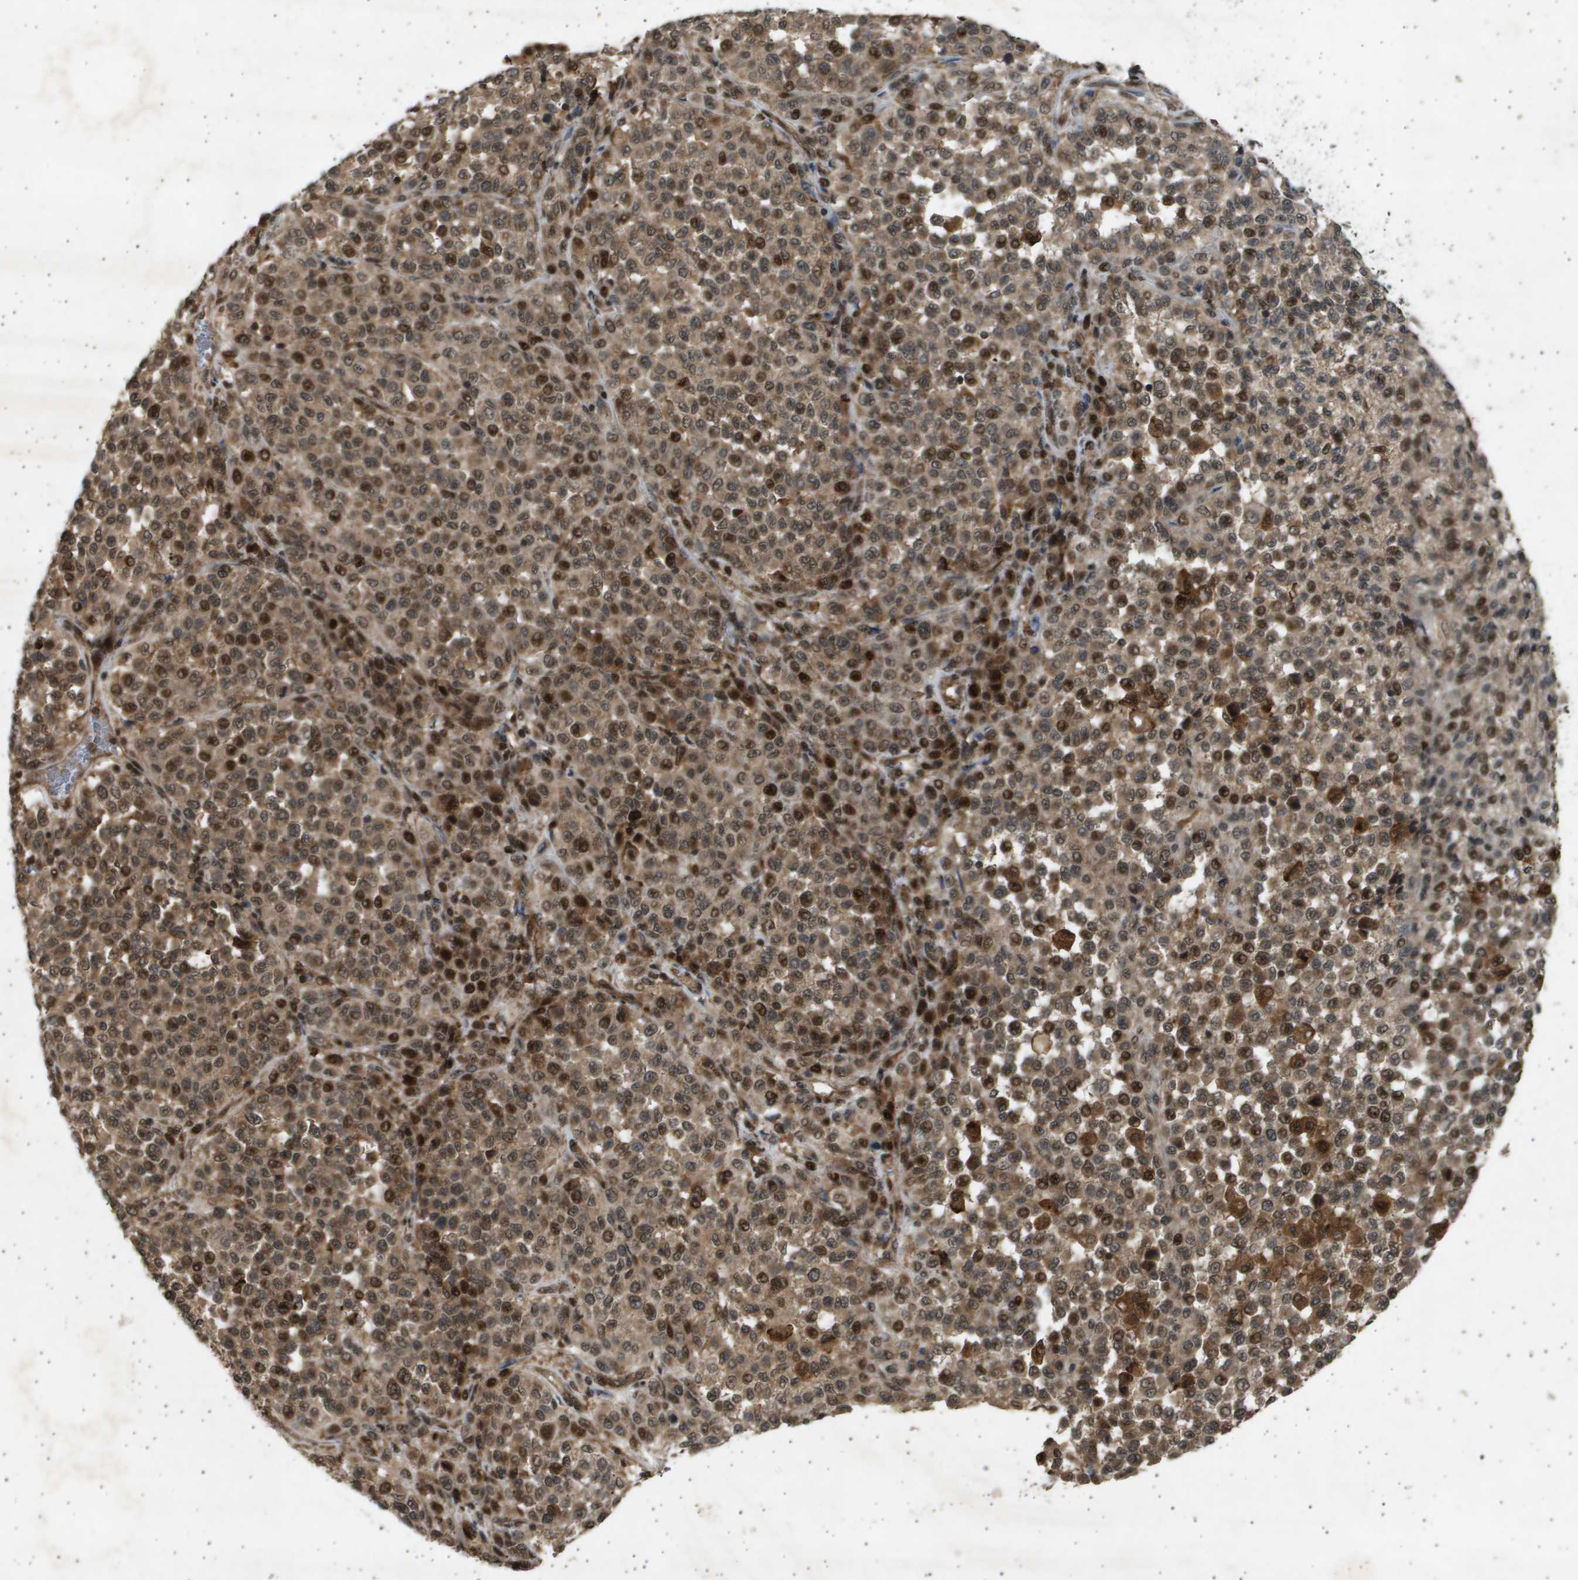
{"staining": {"intensity": "strong", "quantity": ">75%", "location": "cytoplasmic/membranous,nuclear"}, "tissue": "melanoma", "cell_type": "Tumor cells", "image_type": "cancer", "snomed": [{"axis": "morphology", "description": "Malignant melanoma, Metastatic site"}, {"axis": "topography", "description": "Pancreas"}], "caption": "An image of human malignant melanoma (metastatic site) stained for a protein reveals strong cytoplasmic/membranous and nuclear brown staining in tumor cells. Immunohistochemistry (ihc) stains the protein in brown and the nuclei are stained blue.", "gene": "TNRC6A", "patient": {"sex": "female", "age": 30}}